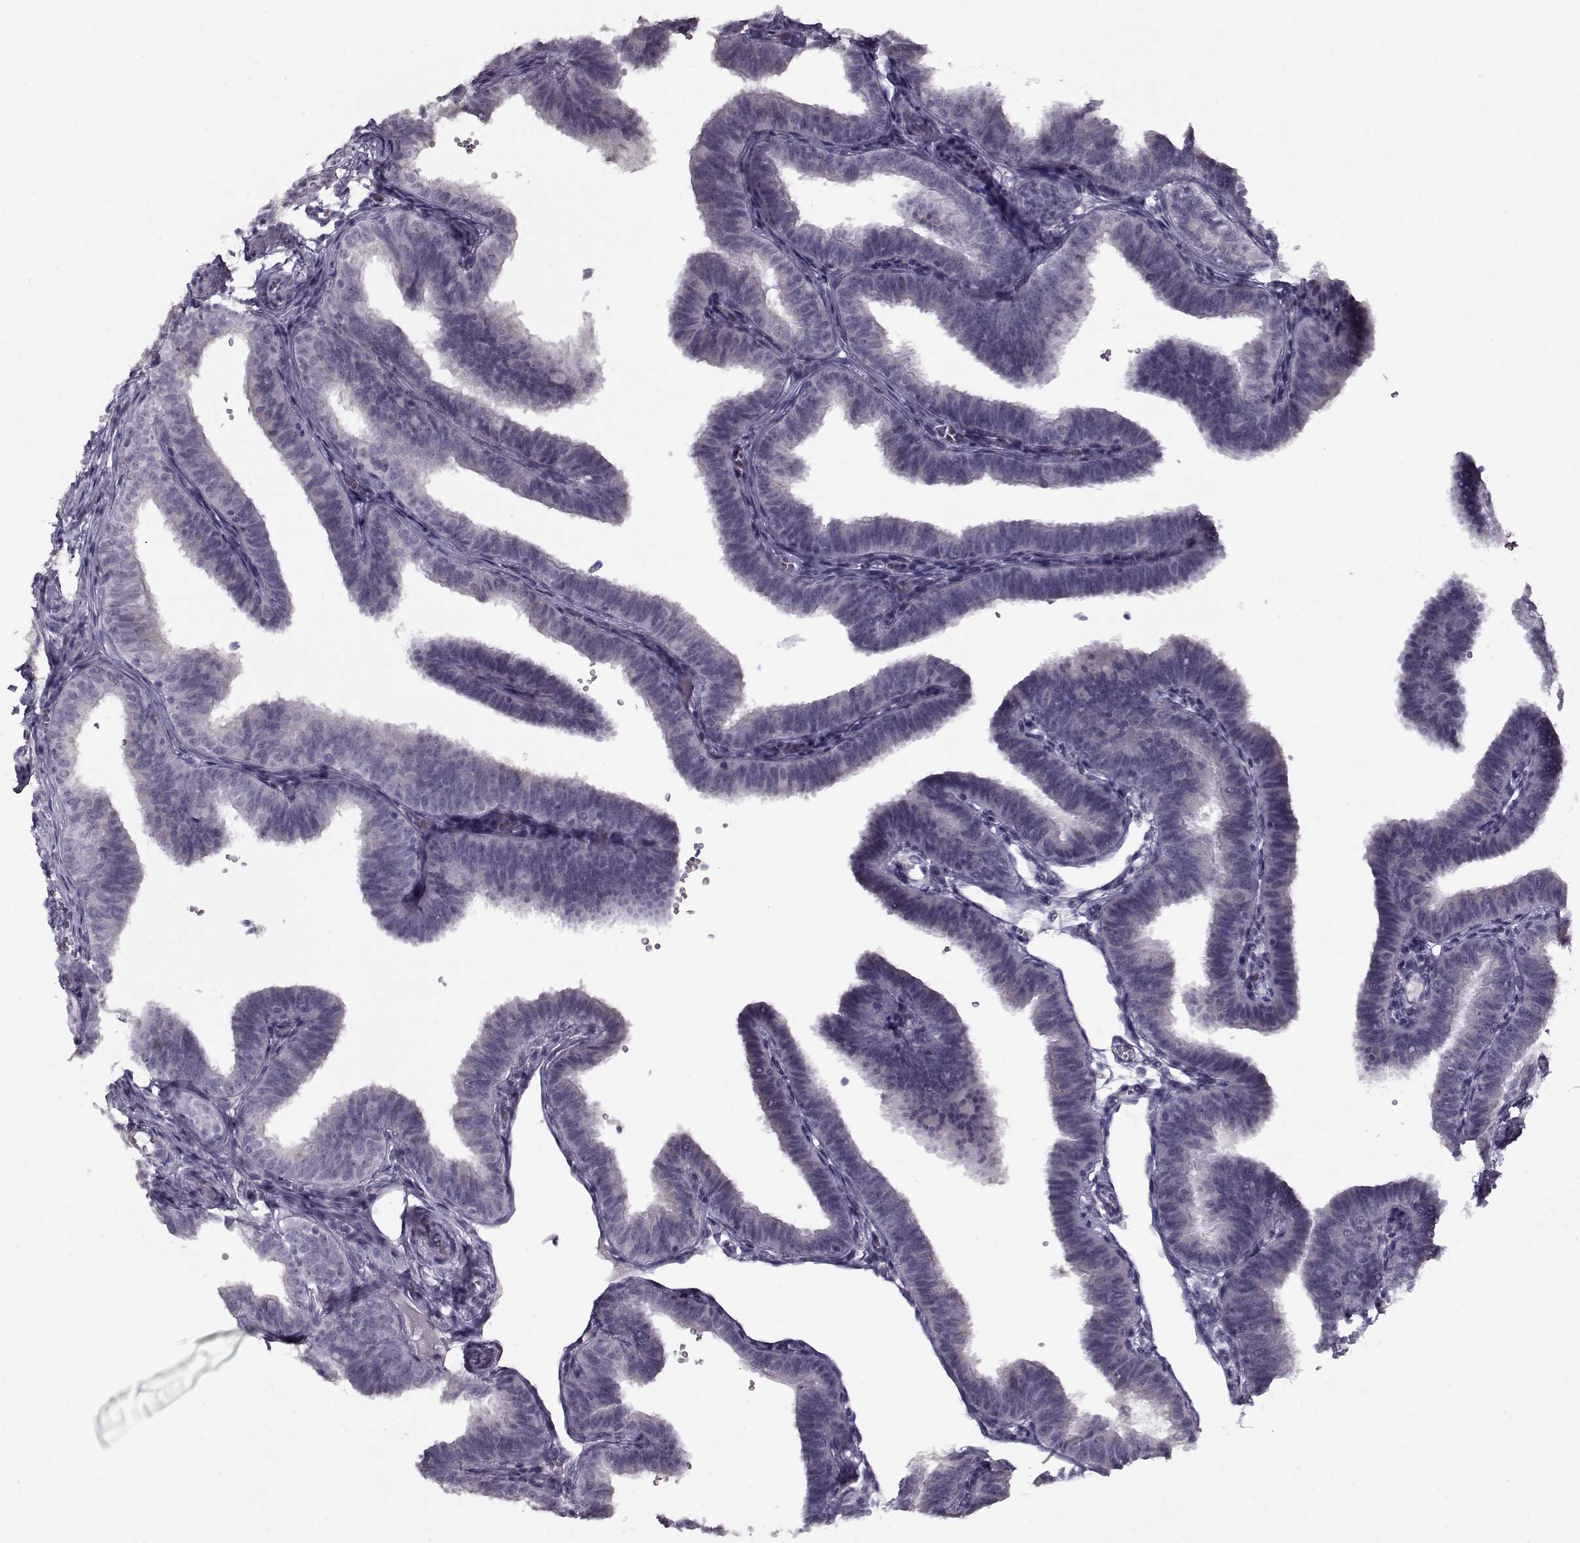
{"staining": {"intensity": "negative", "quantity": "none", "location": "none"}, "tissue": "fallopian tube", "cell_type": "Glandular cells", "image_type": "normal", "snomed": [{"axis": "morphology", "description": "Normal tissue, NOS"}, {"axis": "topography", "description": "Fallopian tube"}], "caption": "Glandular cells show no significant protein staining in benign fallopian tube. (Brightfield microscopy of DAB (3,3'-diaminobenzidine) immunohistochemistry (IHC) at high magnification).", "gene": "SEC16B", "patient": {"sex": "female", "age": 25}}